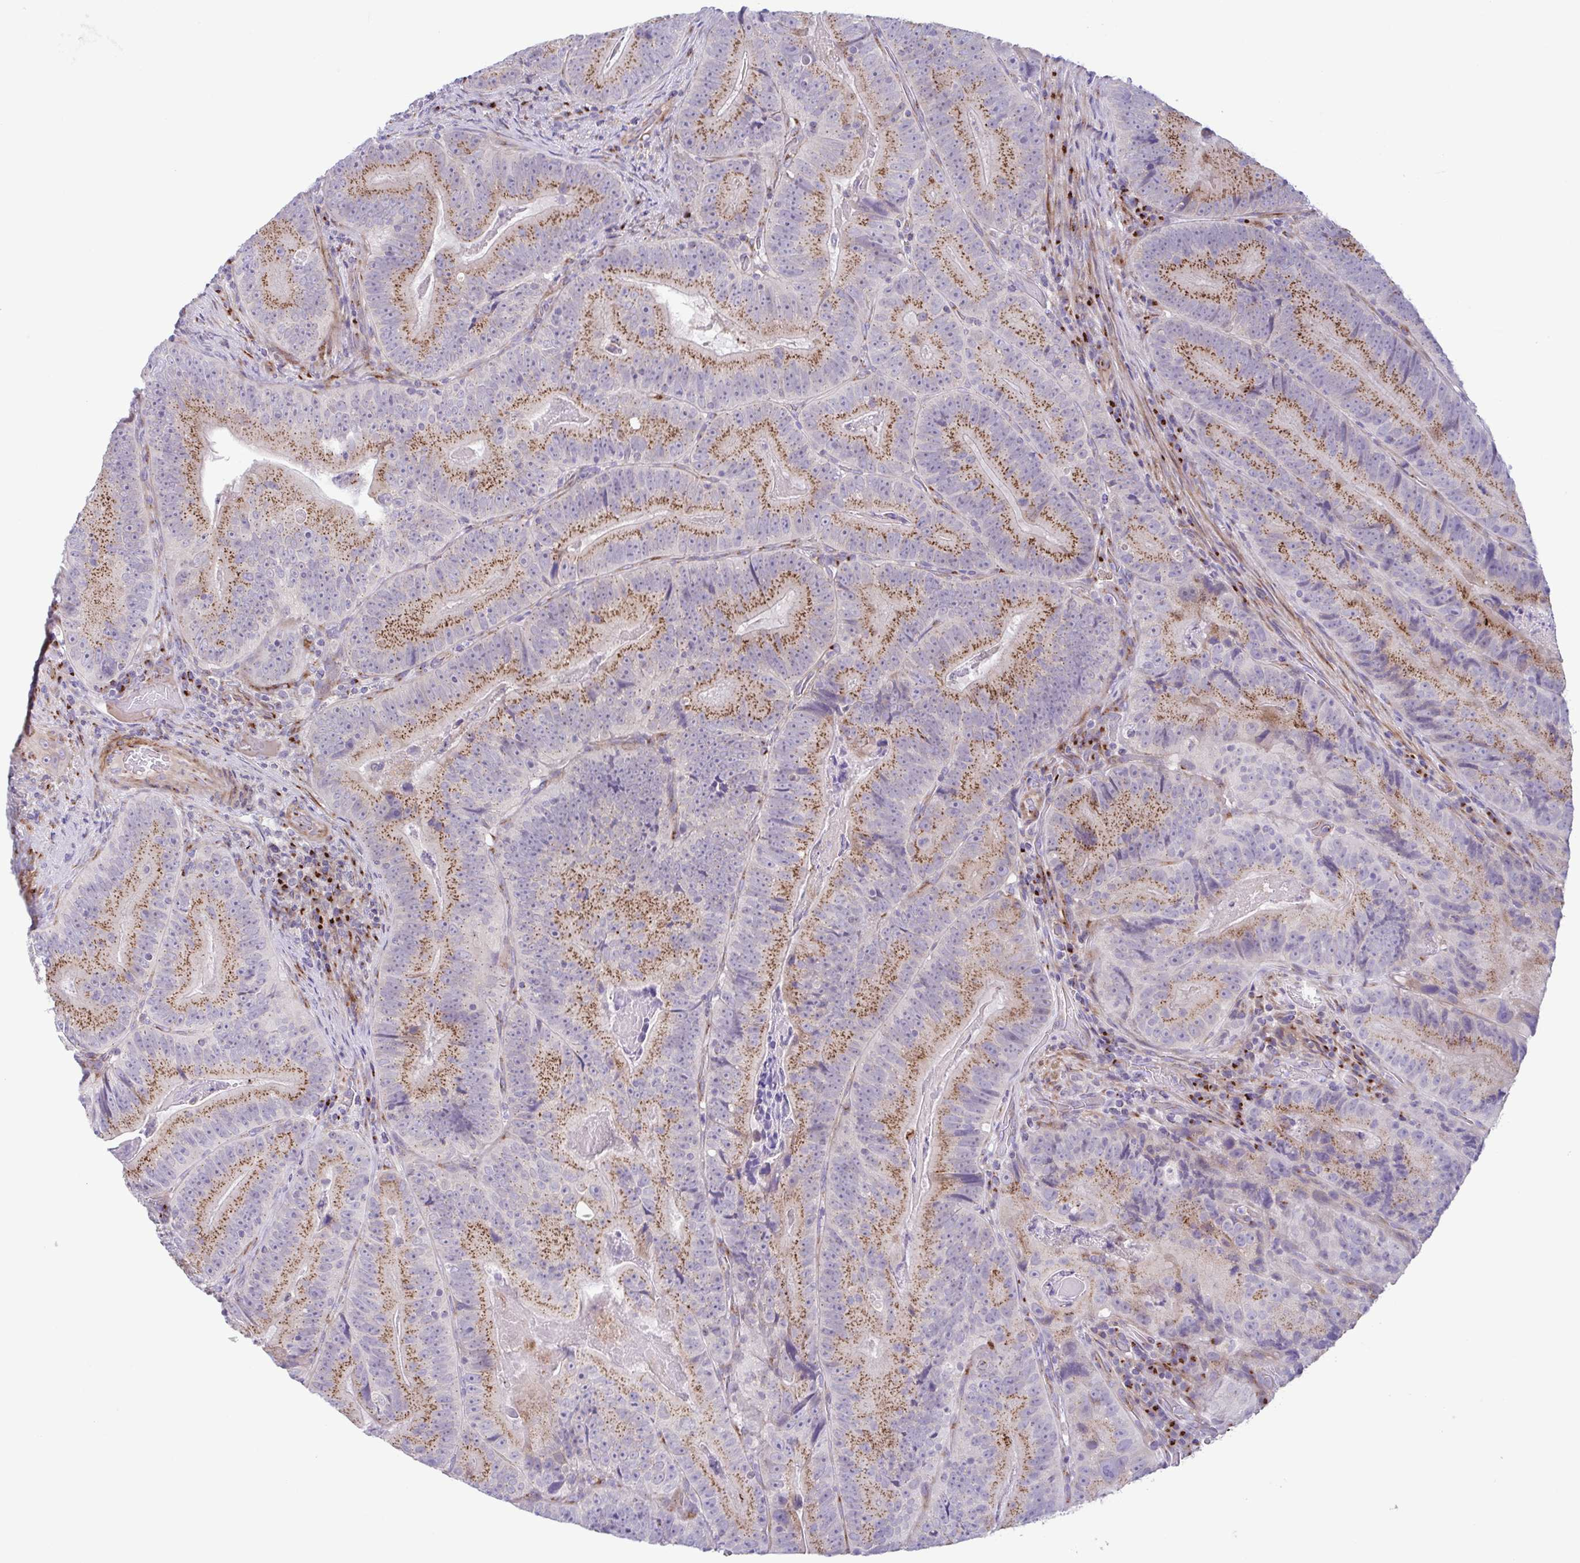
{"staining": {"intensity": "moderate", "quantity": "25%-75%", "location": "cytoplasmic/membranous"}, "tissue": "colorectal cancer", "cell_type": "Tumor cells", "image_type": "cancer", "snomed": [{"axis": "morphology", "description": "Adenocarcinoma, NOS"}, {"axis": "topography", "description": "Colon"}], "caption": "This micrograph reveals immunohistochemistry (IHC) staining of colorectal adenocarcinoma, with medium moderate cytoplasmic/membranous staining in approximately 25%-75% of tumor cells.", "gene": "COL17A1", "patient": {"sex": "female", "age": 86}}